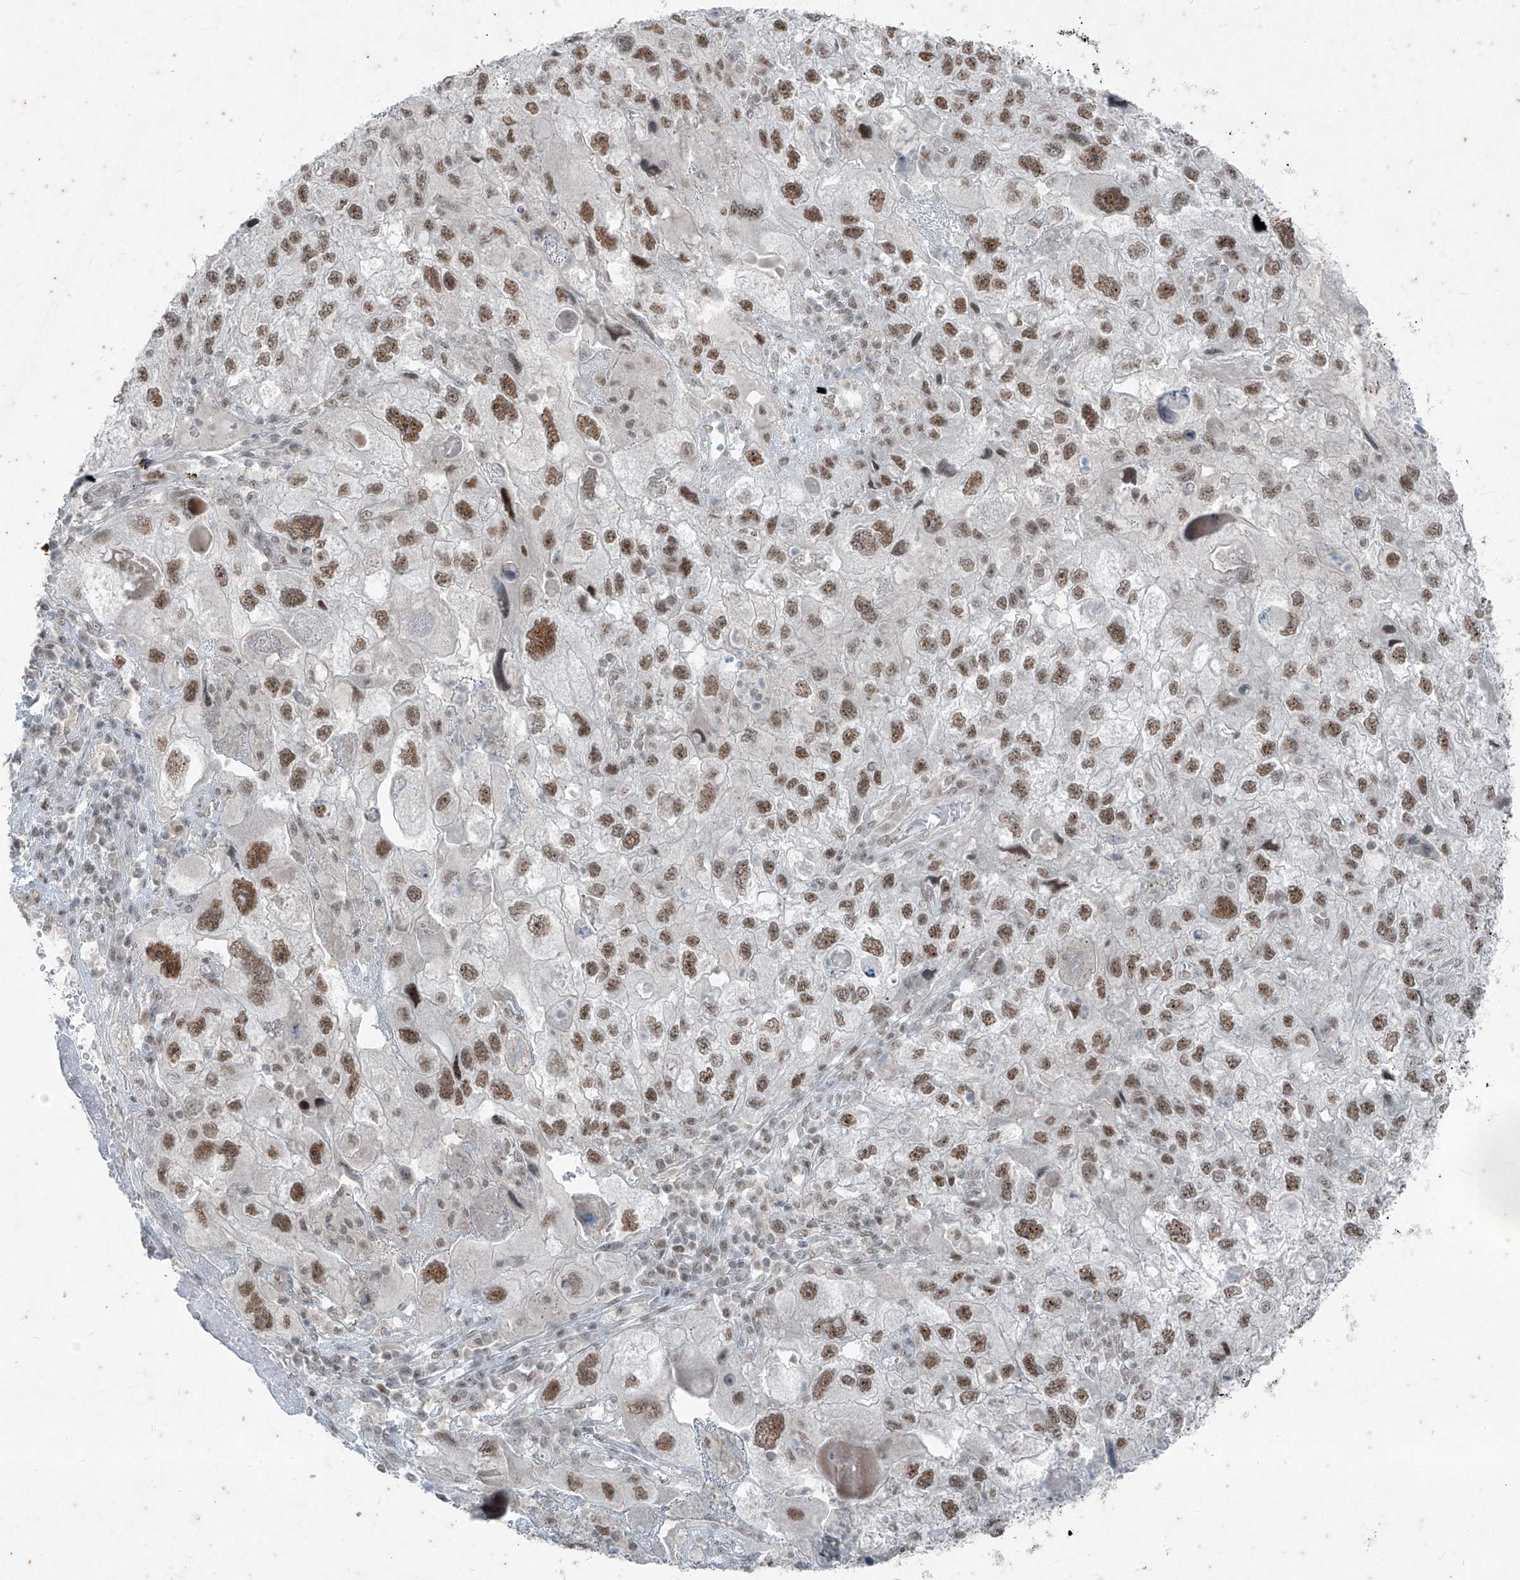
{"staining": {"intensity": "moderate", "quantity": ">75%", "location": "nuclear"}, "tissue": "endometrial cancer", "cell_type": "Tumor cells", "image_type": "cancer", "snomed": [{"axis": "morphology", "description": "Adenocarcinoma, NOS"}, {"axis": "topography", "description": "Endometrium"}], "caption": "Protein staining demonstrates moderate nuclear positivity in approximately >75% of tumor cells in adenocarcinoma (endometrial).", "gene": "ZNF354B", "patient": {"sex": "female", "age": 49}}